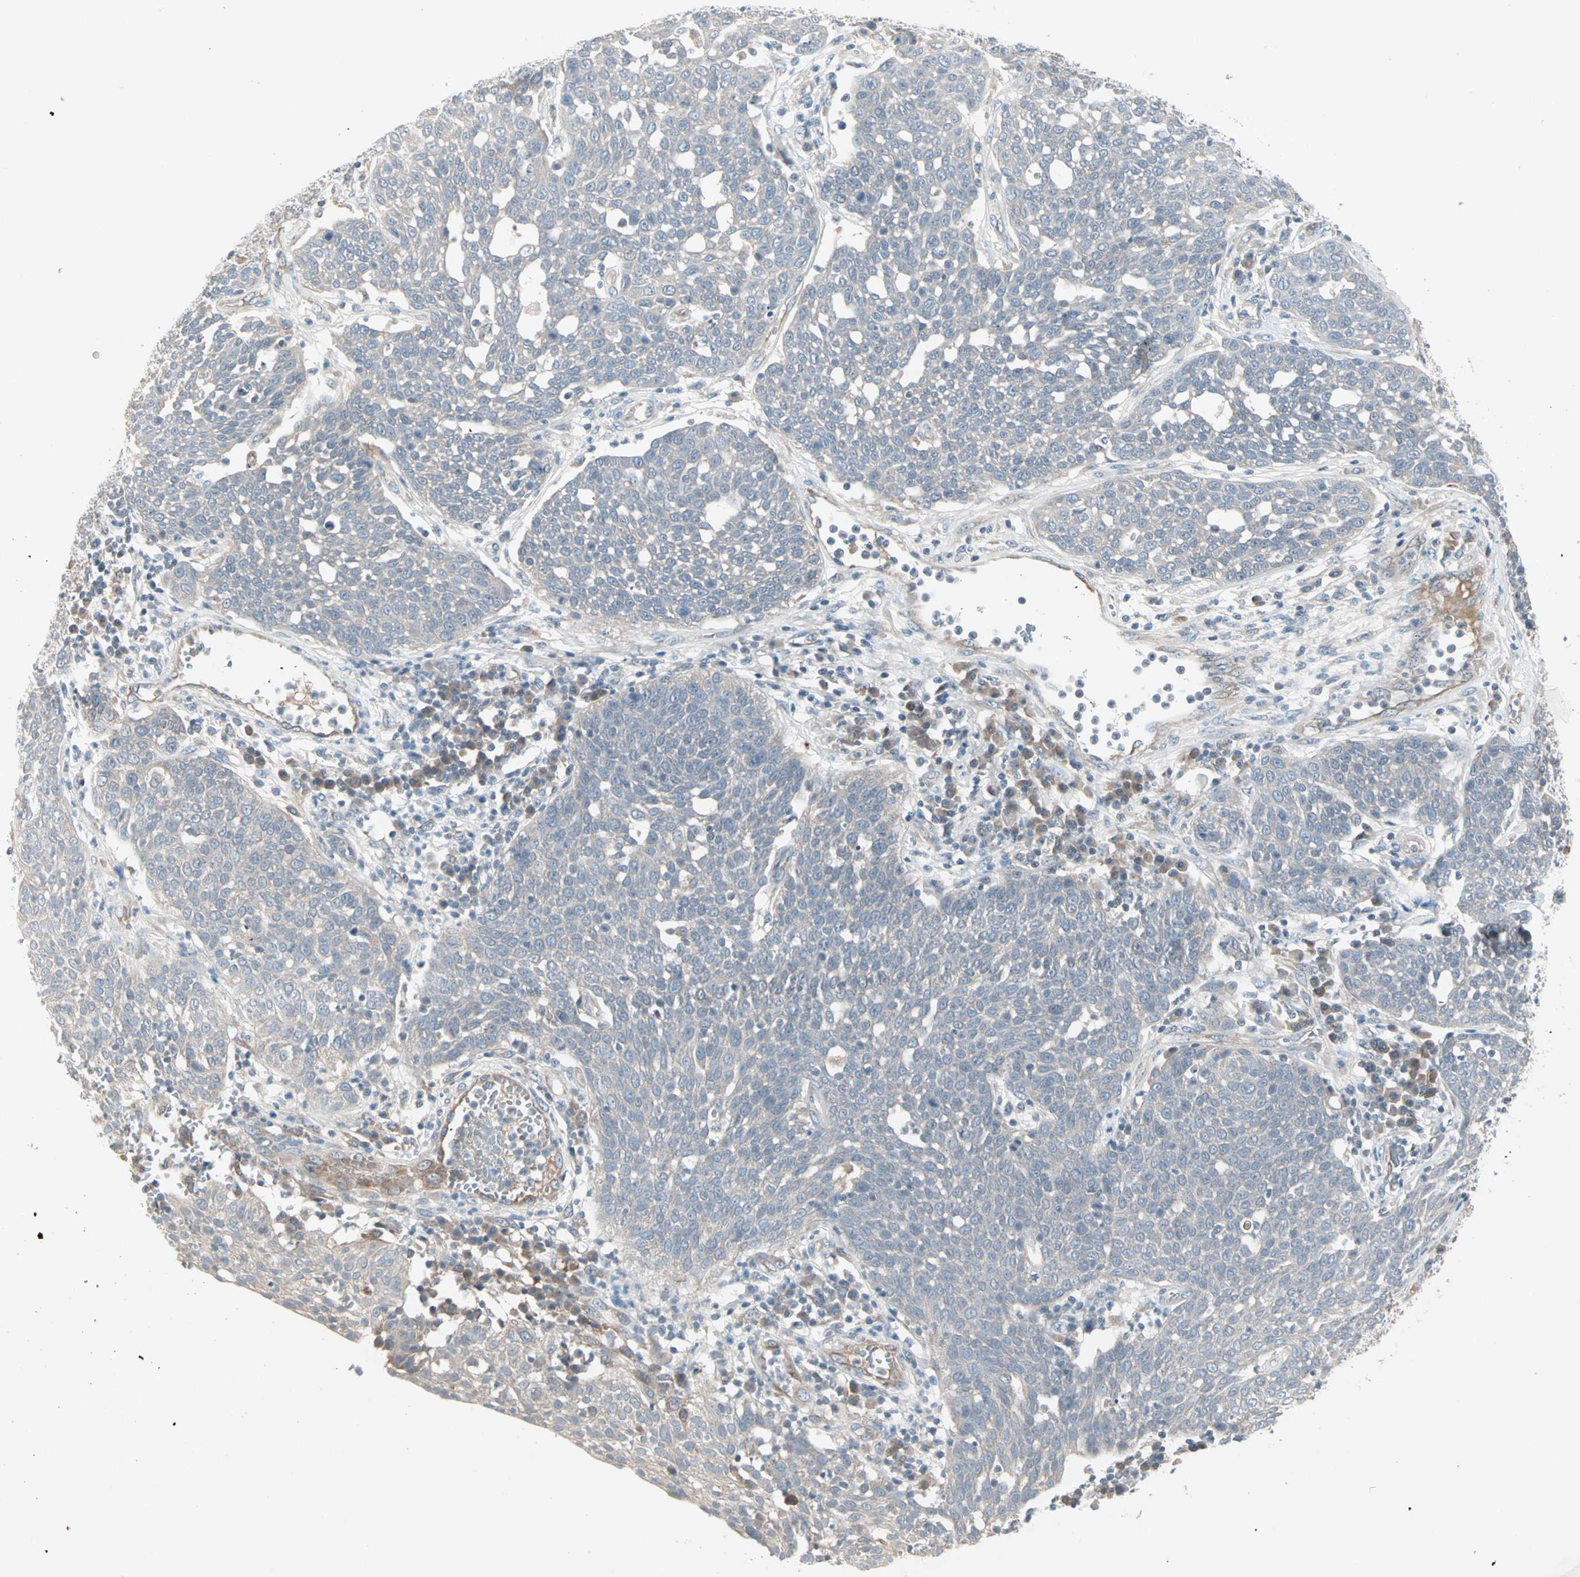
{"staining": {"intensity": "negative", "quantity": "none", "location": "none"}, "tissue": "cervical cancer", "cell_type": "Tumor cells", "image_type": "cancer", "snomed": [{"axis": "morphology", "description": "Squamous cell carcinoma, NOS"}, {"axis": "topography", "description": "Cervix"}], "caption": "Immunohistochemistry histopathology image of human cervical squamous cell carcinoma stained for a protein (brown), which demonstrates no staining in tumor cells.", "gene": "JMJD7-PLA2G4B", "patient": {"sex": "female", "age": 34}}